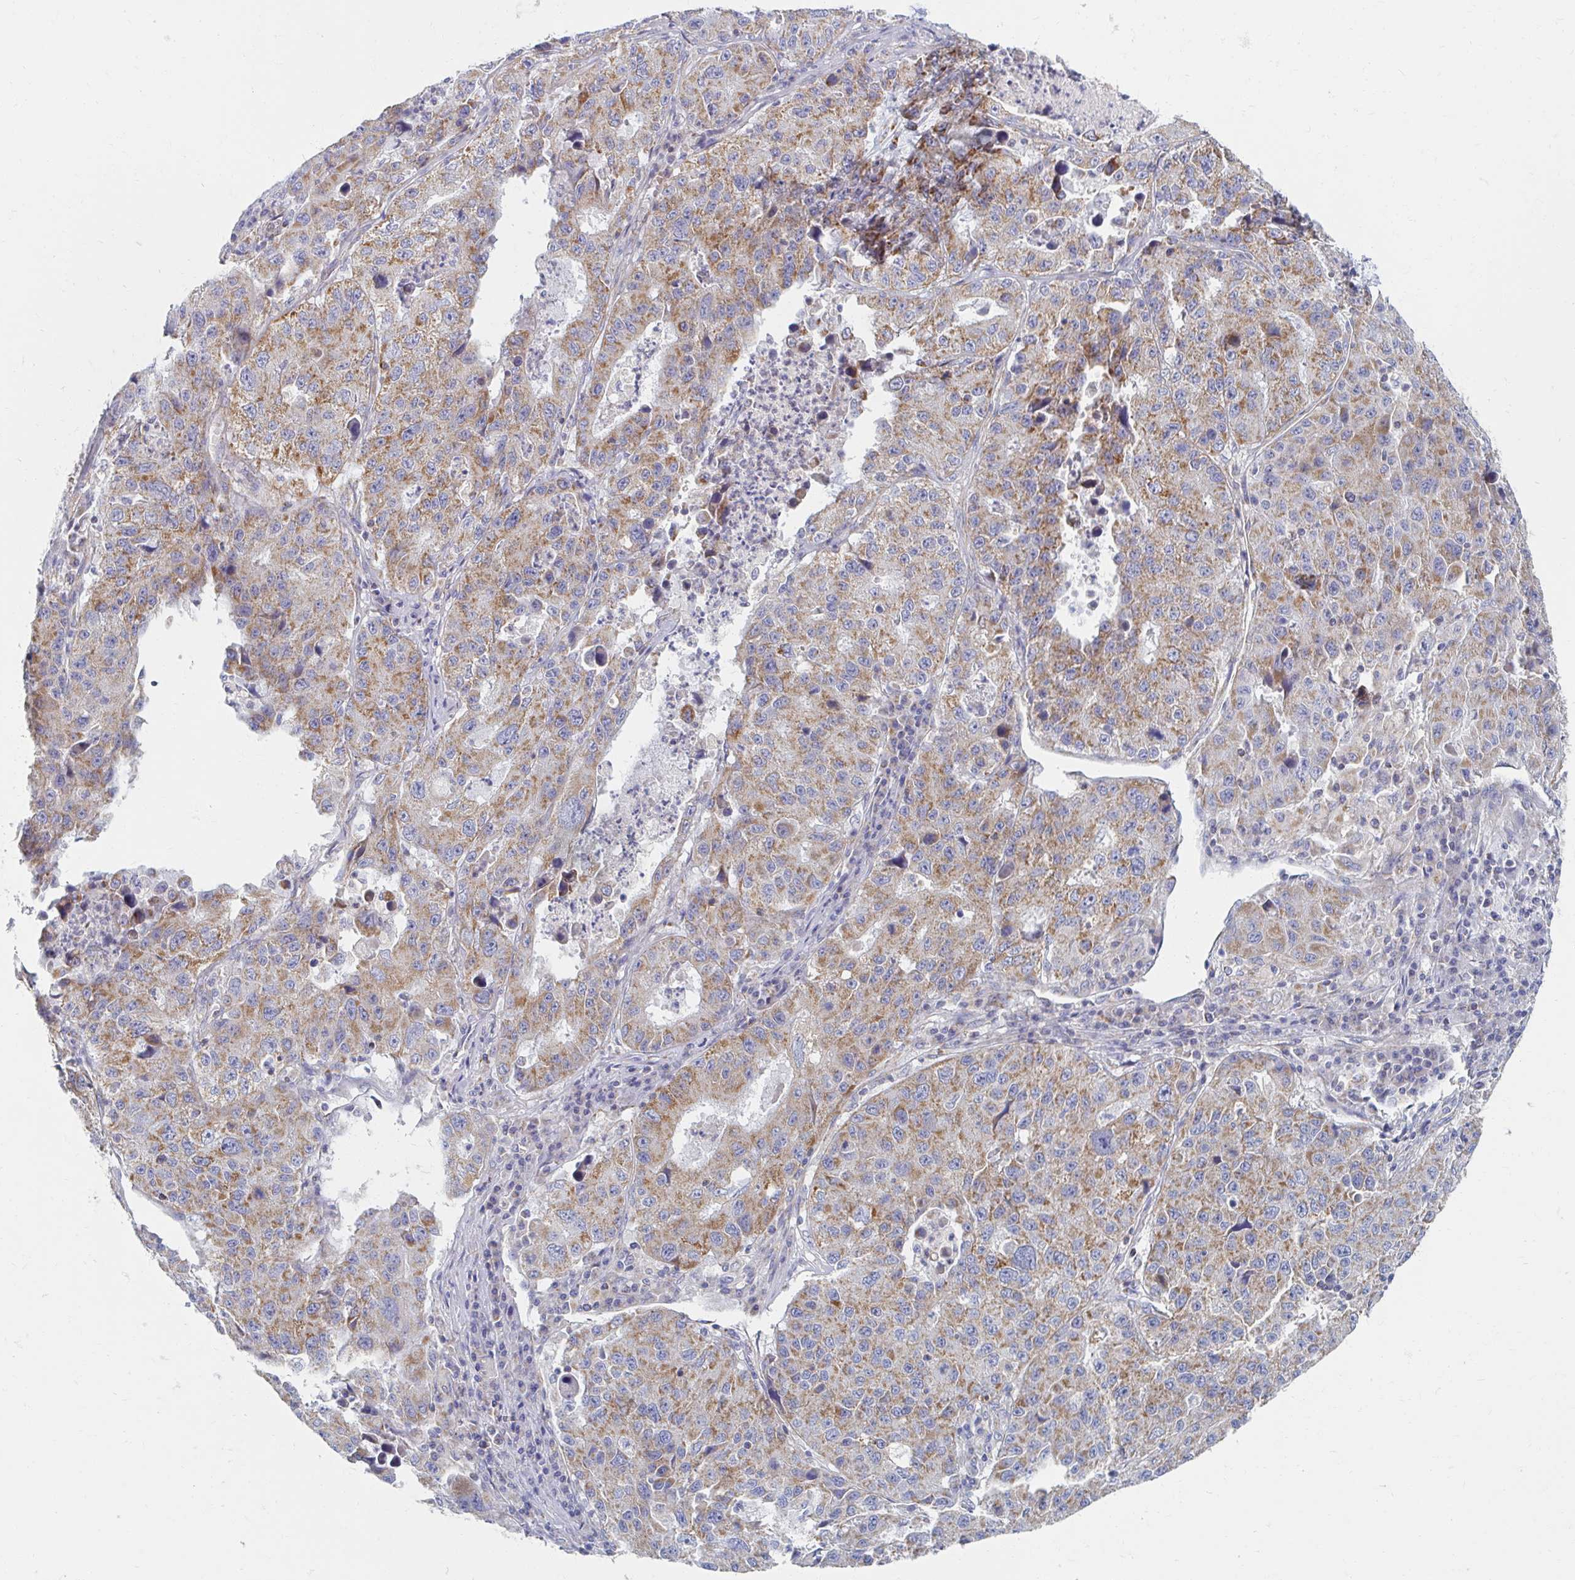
{"staining": {"intensity": "moderate", "quantity": ">75%", "location": "cytoplasmic/membranous"}, "tissue": "stomach cancer", "cell_type": "Tumor cells", "image_type": "cancer", "snomed": [{"axis": "morphology", "description": "Adenocarcinoma, NOS"}, {"axis": "topography", "description": "Stomach"}], "caption": "Immunohistochemistry (IHC) staining of stomach cancer, which reveals medium levels of moderate cytoplasmic/membranous staining in about >75% of tumor cells indicating moderate cytoplasmic/membranous protein positivity. The staining was performed using DAB (brown) for protein detection and nuclei were counterstained in hematoxylin (blue).", "gene": "MAVS", "patient": {"sex": "male", "age": 71}}